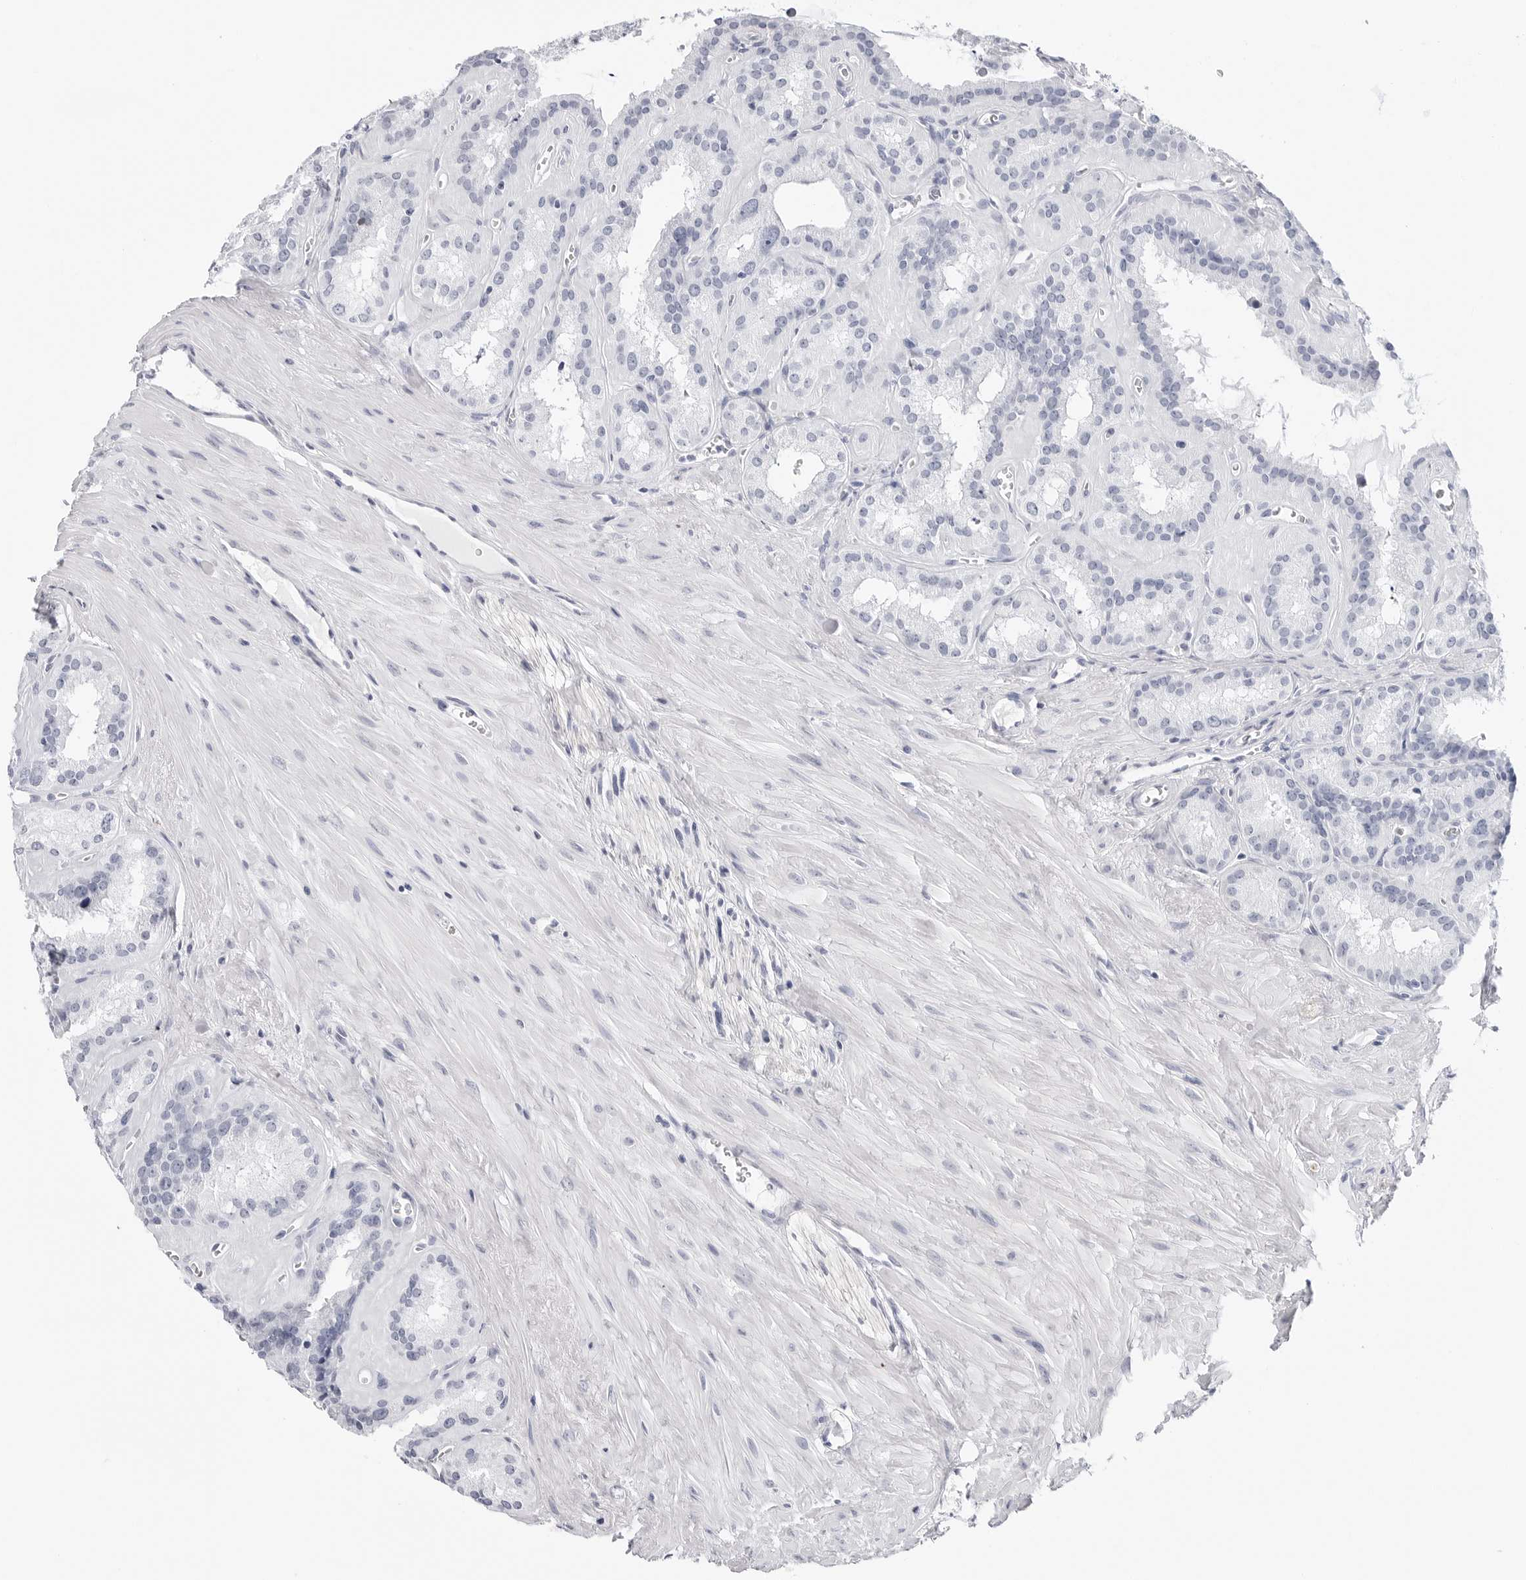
{"staining": {"intensity": "weak", "quantity": "<25%", "location": "cytoplasmic/membranous"}, "tissue": "seminal vesicle", "cell_type": "Glandular cells", "image_type": "normal", "snomed": [{"axis": "morphology", "description": "Normal tissue, NOS"}, {"axis": "topography", "description": "Prostate"}, {"axis": "topography", "description": "Seminal veicle"}], "caption": "DAB immunohistochemical staining of normal seminal vesicle demonstrates no significant positivity in glandular cells.", "gene": "SLC19A1", "patient": {"sex": "male", "age": 59}}